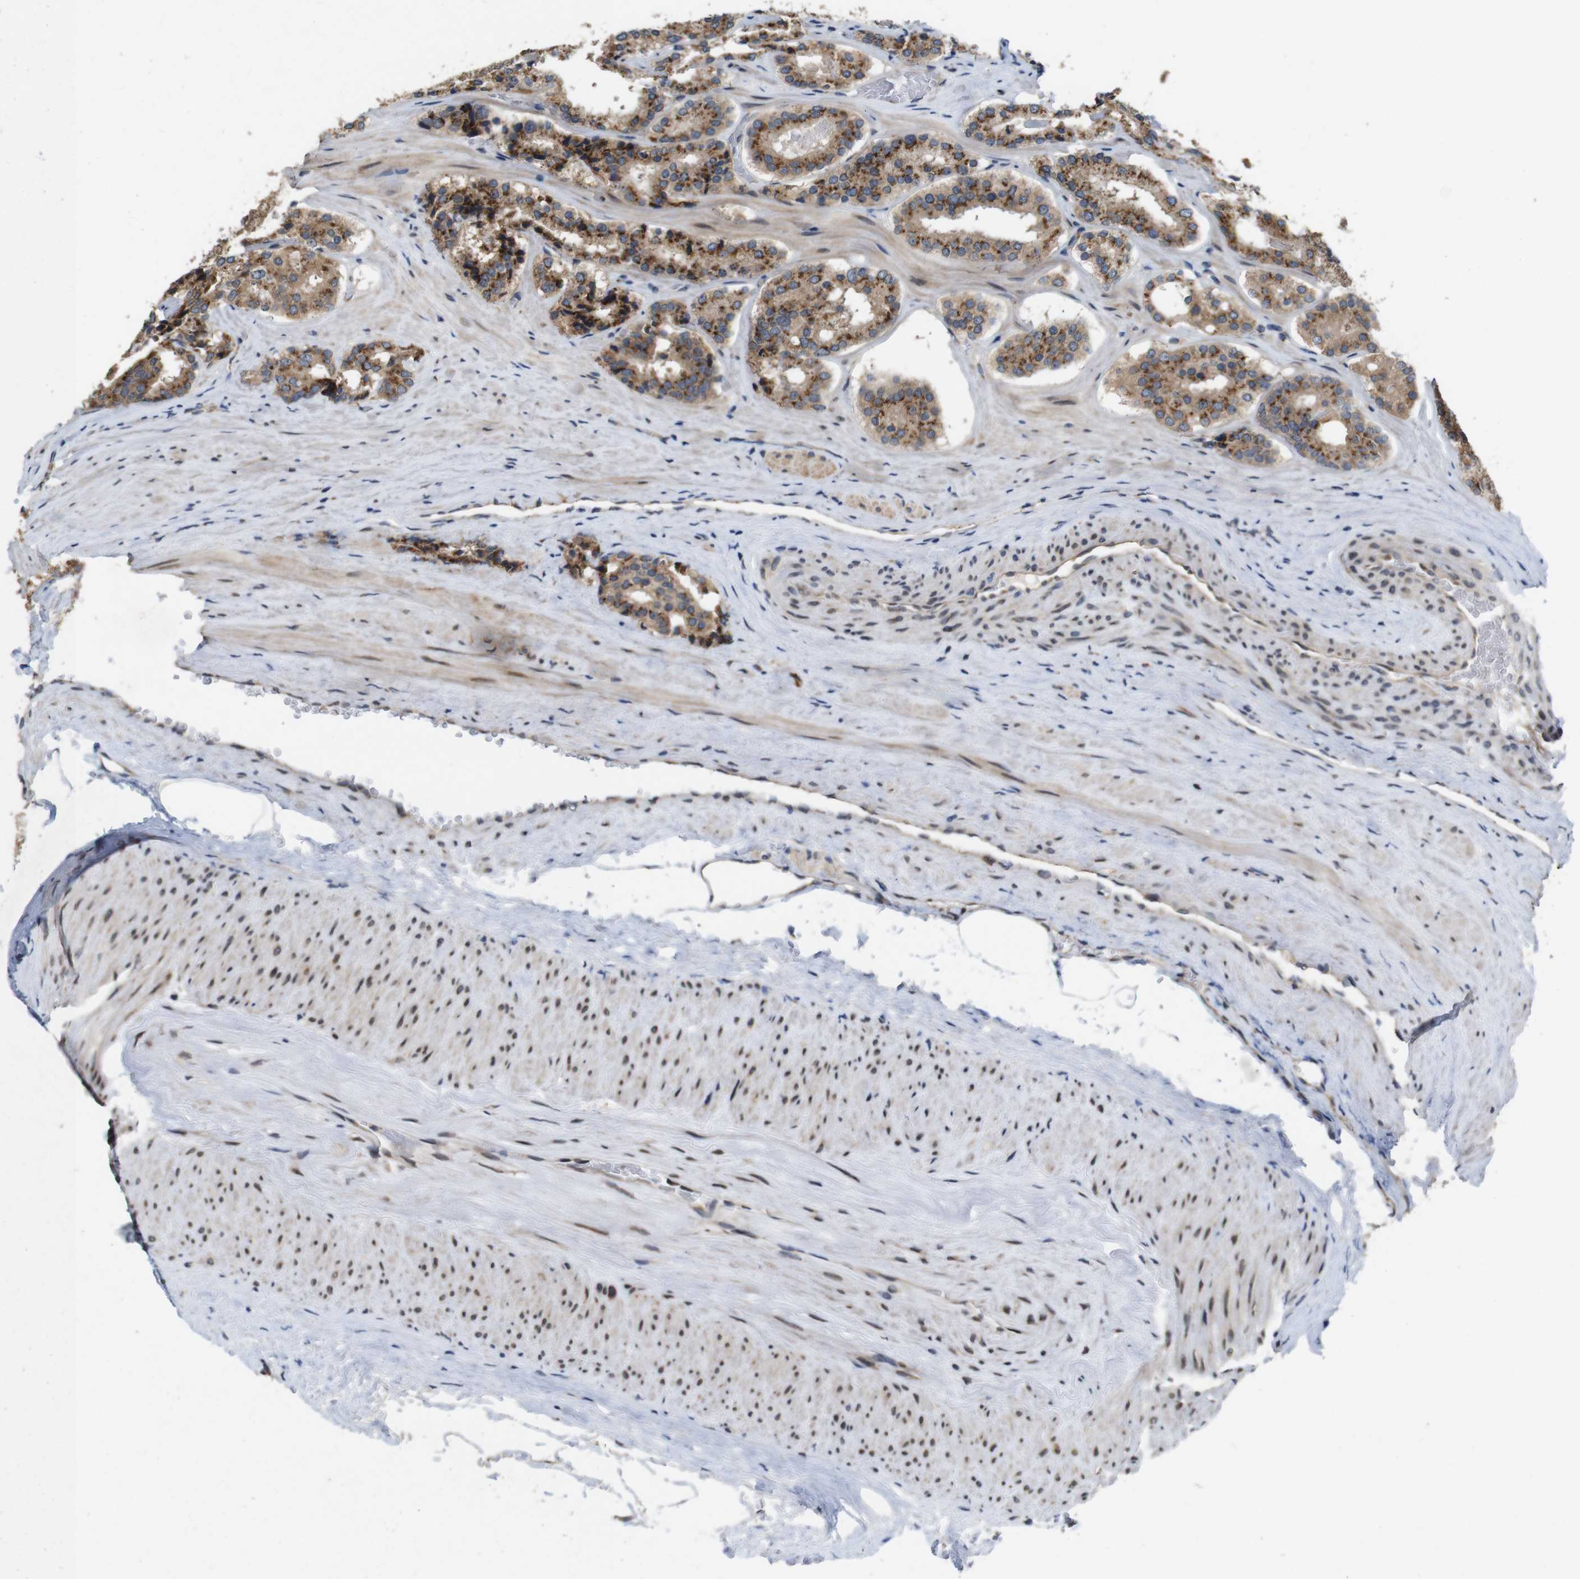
{"staining": {"intensity": "moderate", "quantity": ">75%", "location": "cytoplasmic/membranous"}, "tissue": "prostate cancer", "cell_type": "Tumor cells", "image_type": "cancer", "snomed": [{"axis": "morphology", "description": "Adenocarcinoma, High grade"}, {"axis": "topography", "description": "Prostate"}], "caption": "Moderate cytoplasmic/membranous staining for a protein is identified in about >75% of tumor cells of prostate high-grade adenocarcinoma using immunohistochemistry (IHC).", "gene": "EFCAB14", "patient": {"sex": "male", "age": 60}}